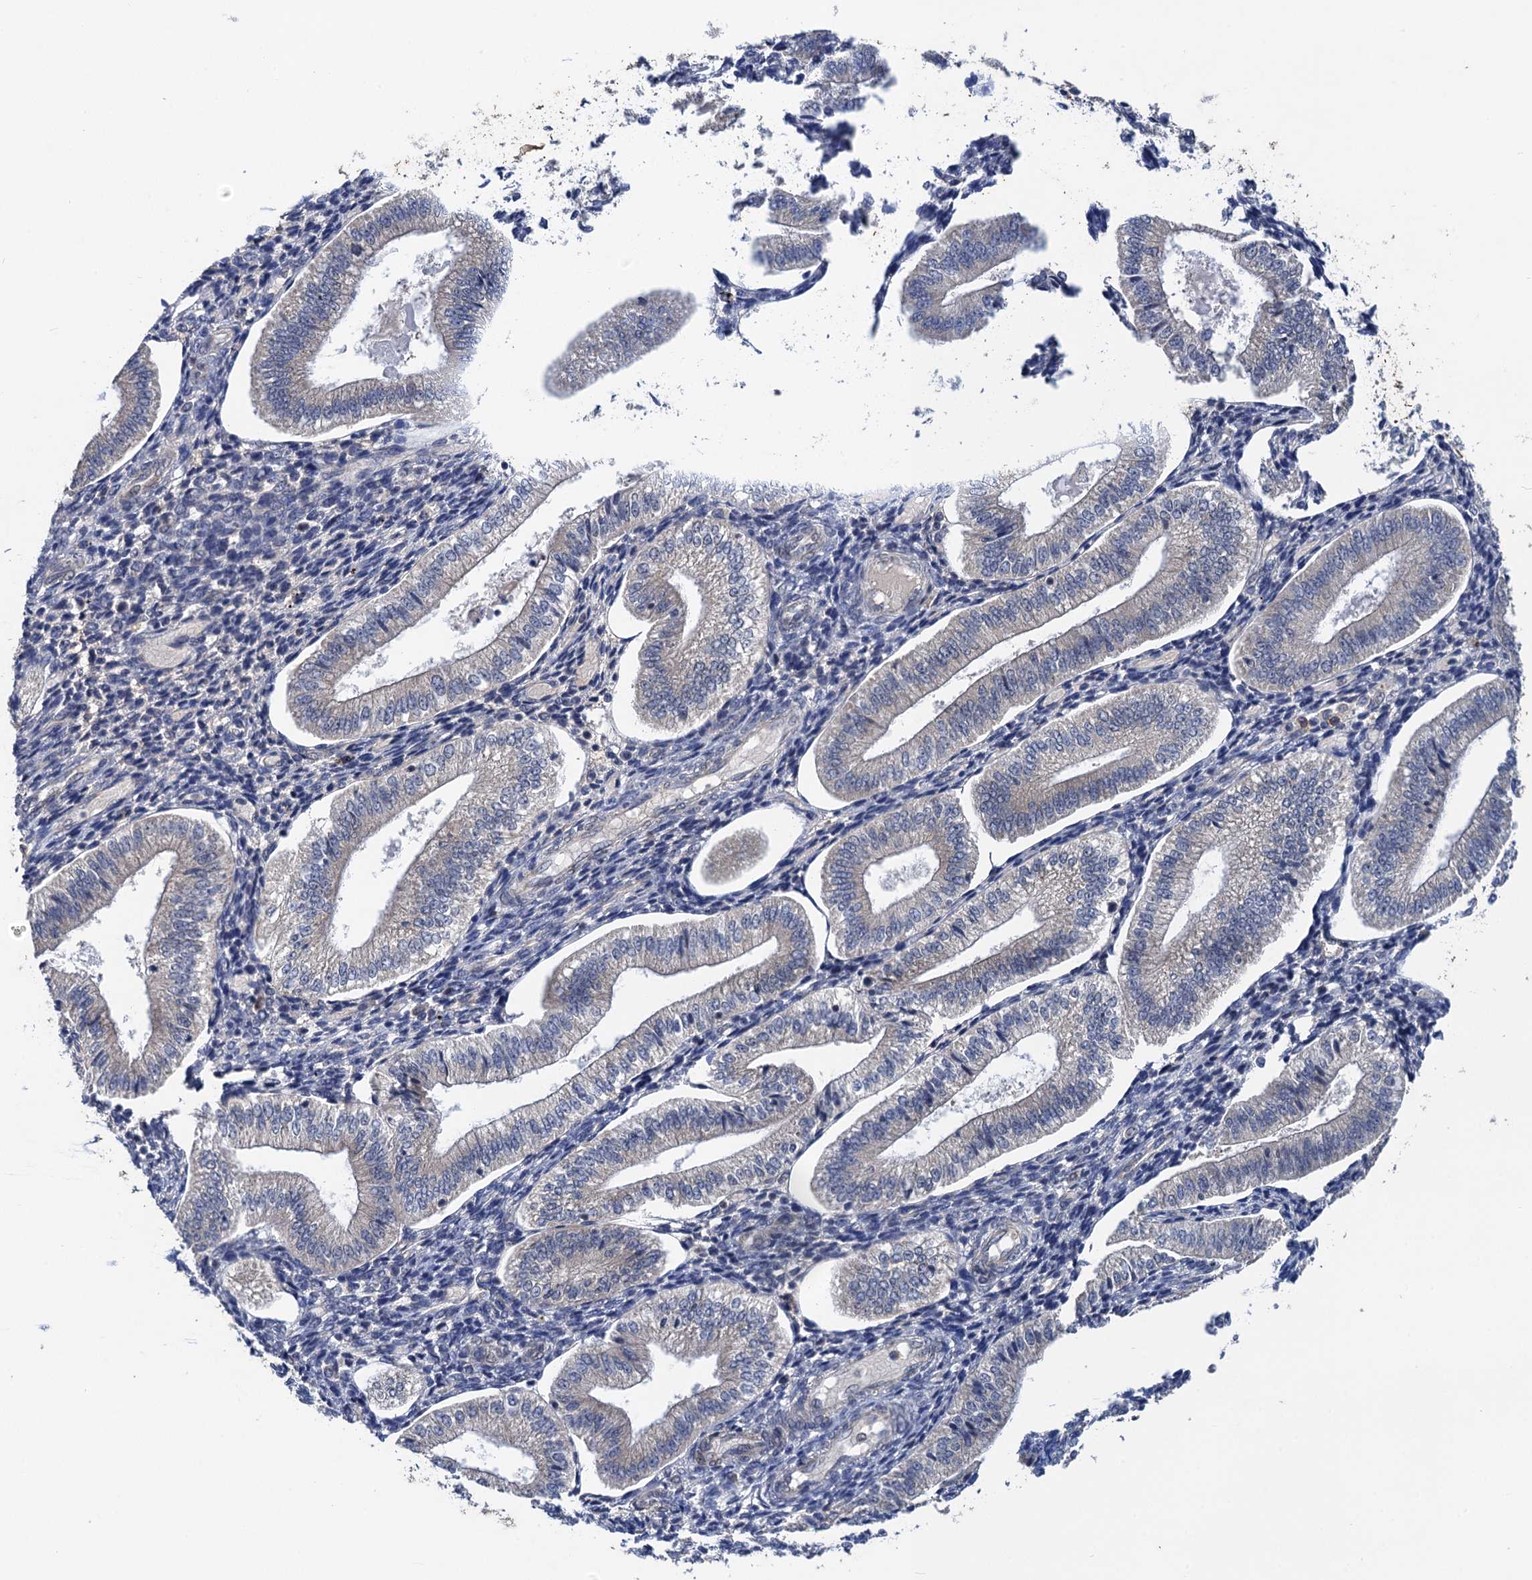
{"staining": {"intensity": "negative", "quantity": "none", "location": "none"}, "tissue": "endometrium", "cell_type": "Cells in endometrial stroma", "image_type": "normal", "snomed": [{"axis": "morphology", "description": "Normal tissue, NOS"}, {"axis": "topography", "description": "Endometrium"}], "caption": "High power microscopy photomicrograph of an immunohistochemistry (IHC) micrograph of benign endometrium, revealing no significant expression in cells in endometrial stroma.", "gene": "TMEM39B", "patient": {"sex": "female", "age": 34}}